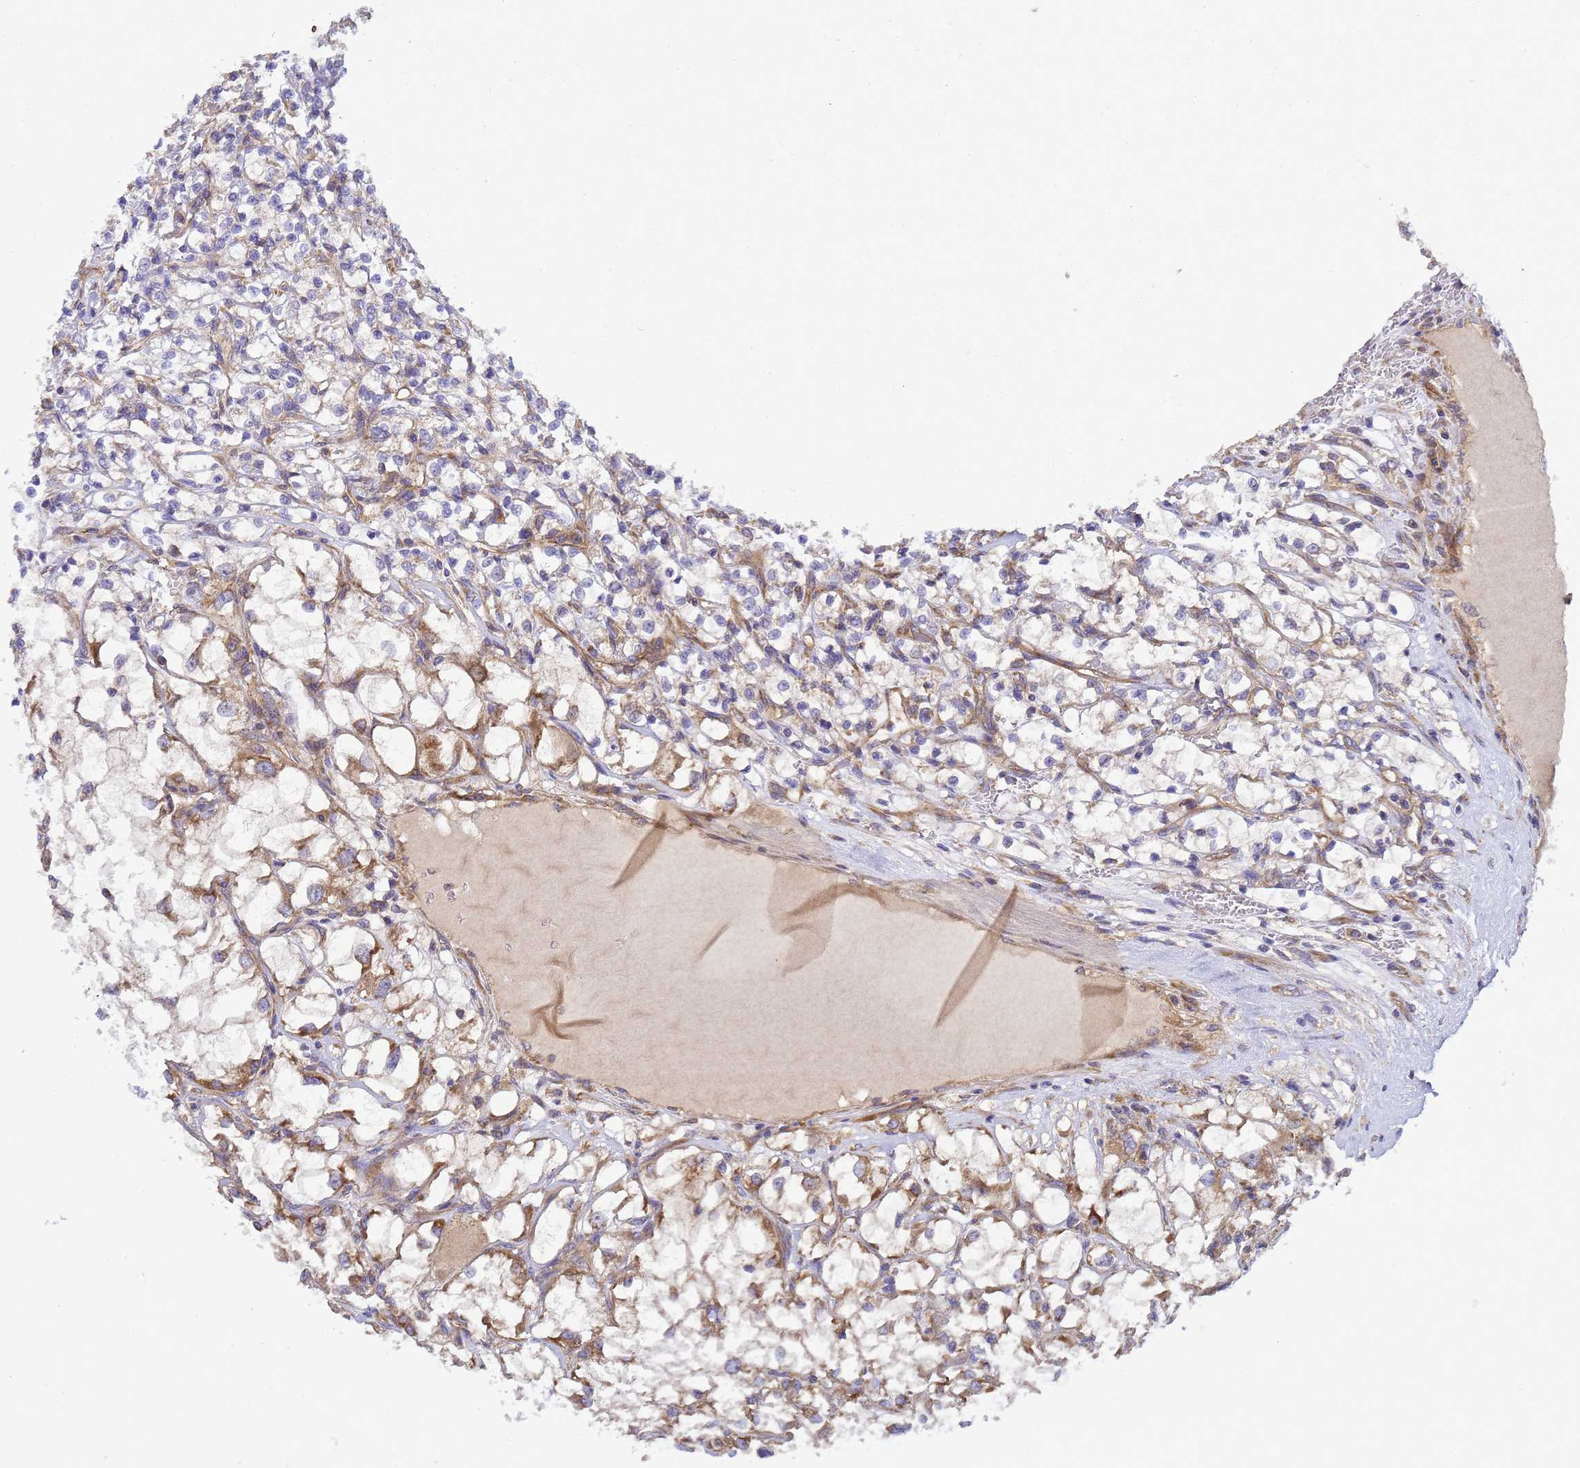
{"staining": {"intensity": "moderate", "quantity": "<25%", "location": "cytoplasmic/membranous"}, "tissue": "renal cancer", "cell_type": "Tumor cells", "image_type": "cancer", "snomed": [{"axis": "morphology", "description": "Adenocarcinoma, NOS"}, {"axis": "topography", "description": "Kidney"}], "caption": "High-power microscopy captured an immunohistochemistry (IHC) photomicrograph of renal cancer, revealing moderate cytoplasmic/membranous staining in approximately <25% of tumor cells. (Stains: DAB in brown, nuclei in blue, Microscopy: brightfield microscopy at high magnification).", "gene": "BECN1", "patient": {"sex": "female", "age": 69}}